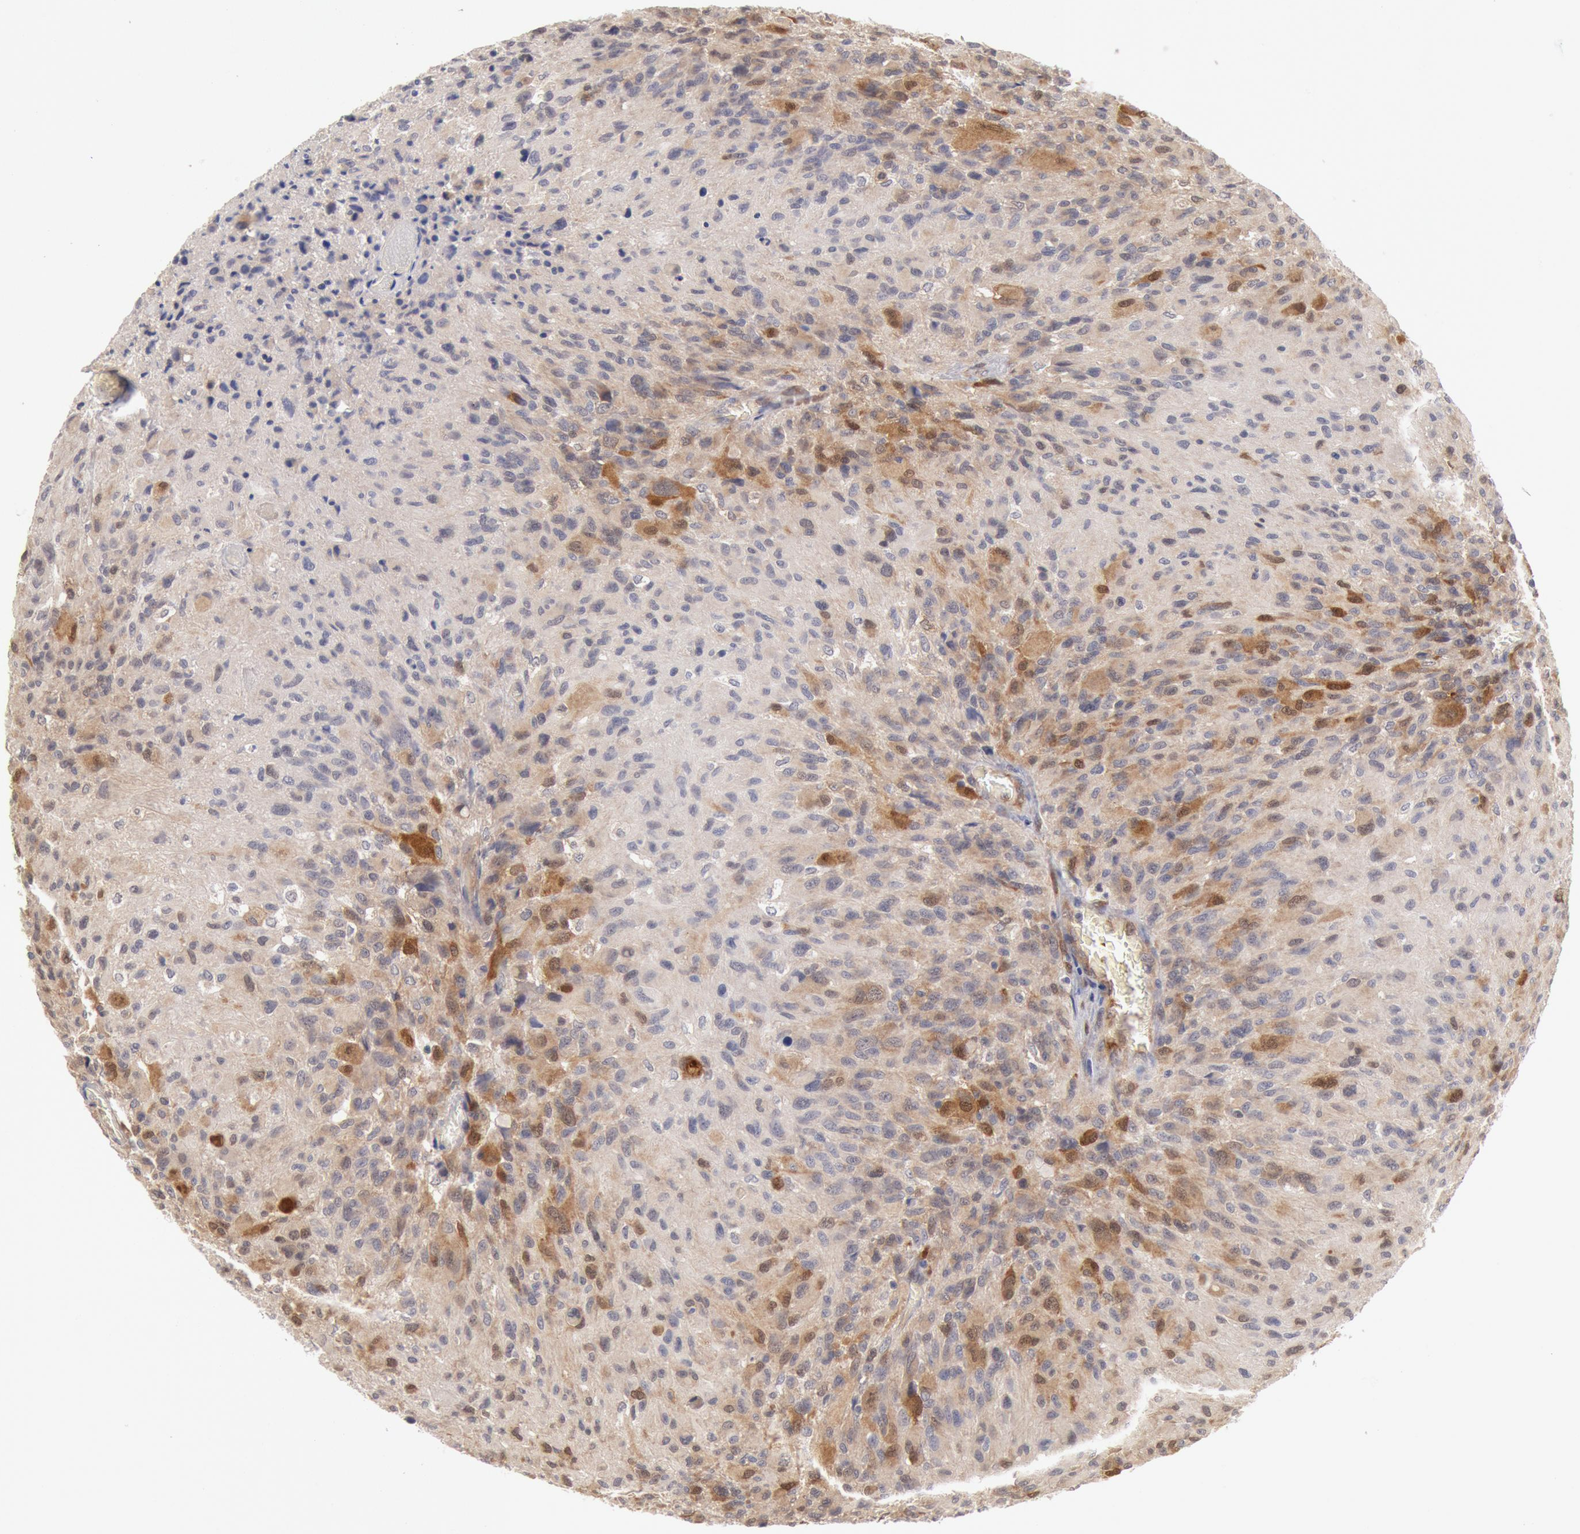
{"staining": {"intensity": "moderate", "quantity": "25%-75%", "location": "cytoplasmic/membranous,nuclear"}, "tissue": "glioma", "cell_type": "Tumor cells", "image_type": "cancer", "snomed": [{"axis": "morphology", "description": "Glioma, malignant, High grade"}, {"axis": "topography", "description": "Brain"}], "caption": "IHC of glioma displays medium levels of moderate cytoplasmic/membranous and nuclear staining in approximately 25%-75% of tumor cells.", "gene": "DNAJA1", "patient": {"sex": "male", "age": 69}}